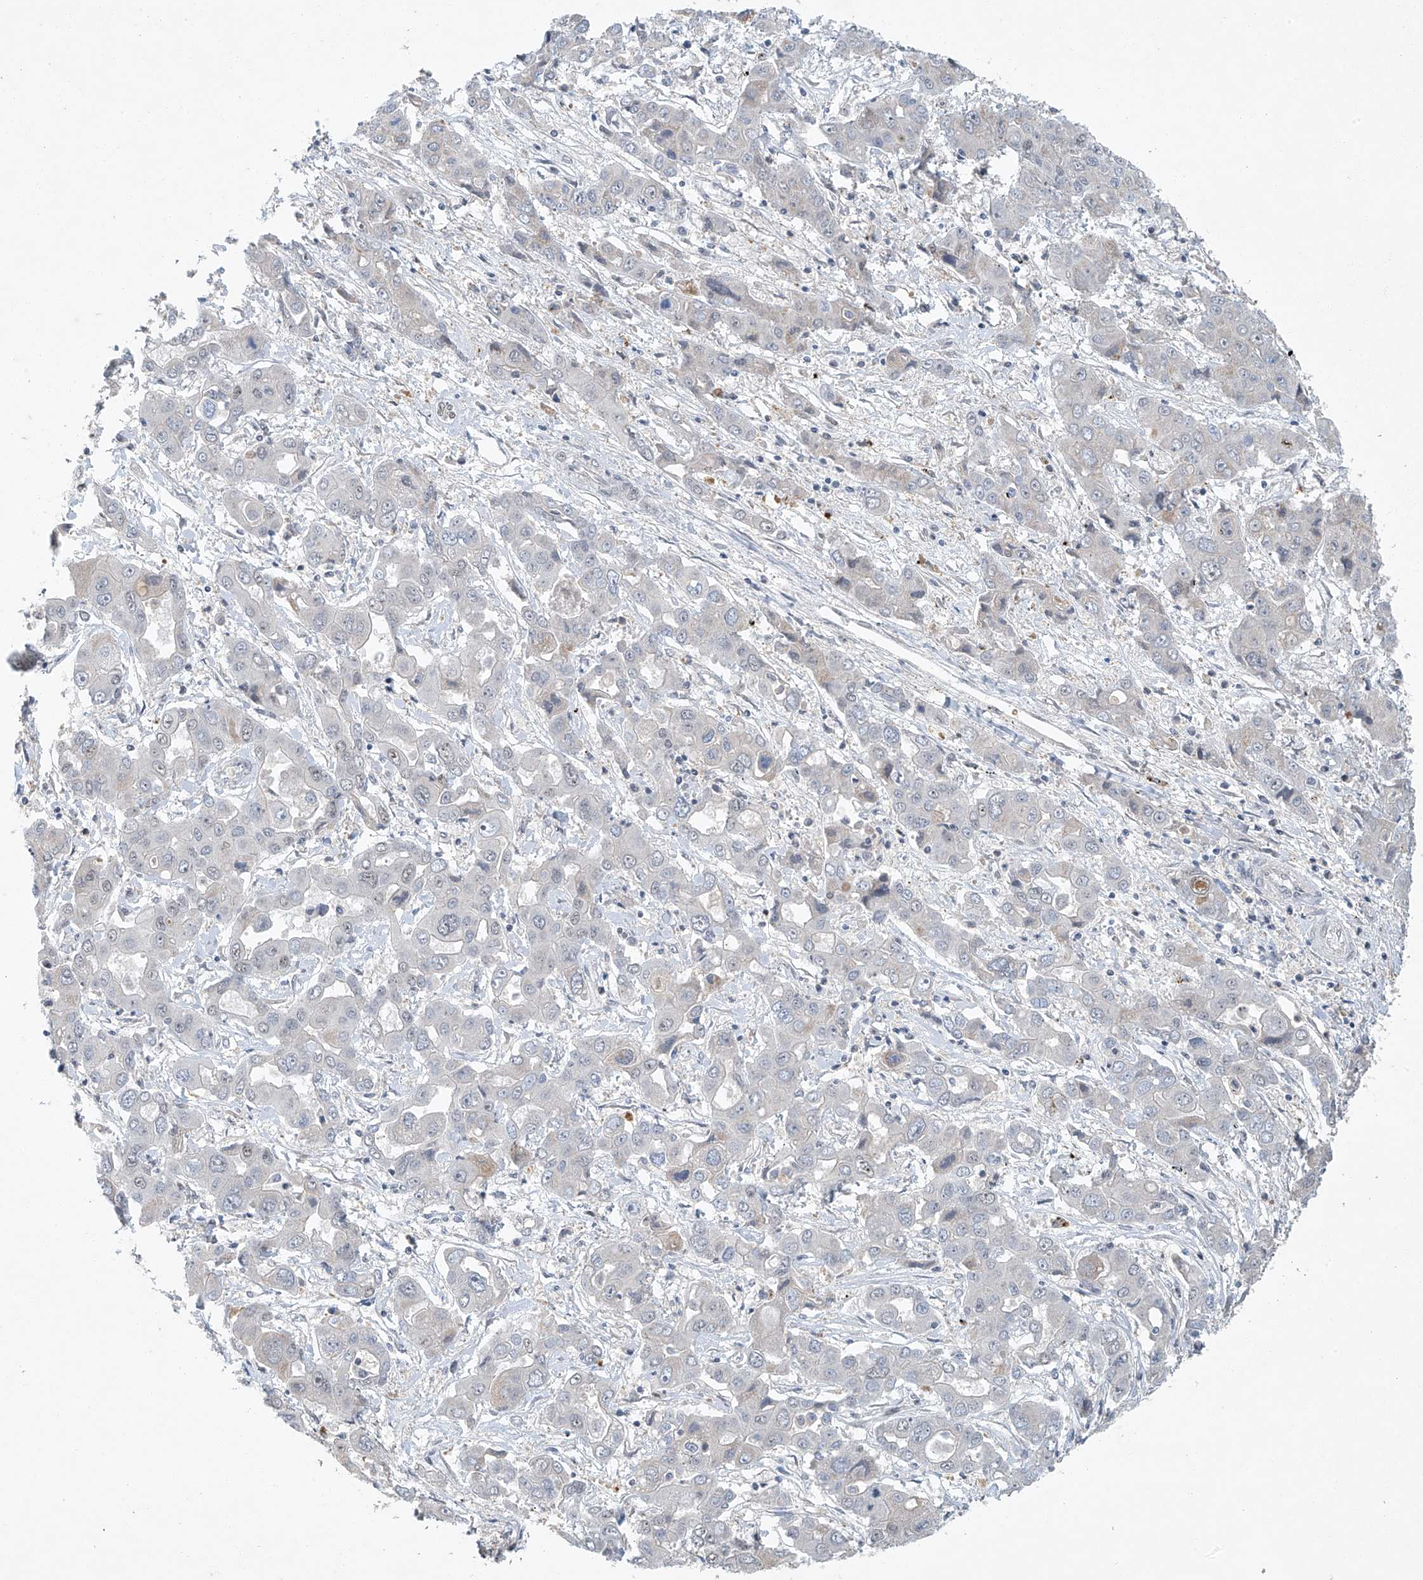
{"staining": {"intensity": "negative", "quantity": "none", "location": "none"}, "tissue": "liver cancer", "cell_type": "Tumor cells", "image_type": "cancer", "snomed": [{"axis": "morphology", "description": "Cholangiocarcinoma"}, {"axis": "topography", "description": "Liver"}], "caption": "Liver cancer was stained to show a protein in brown. There is no significant staining in tumor cells.", "gene": "TAF8", "patient": {"sex": "male", "age": 67}}